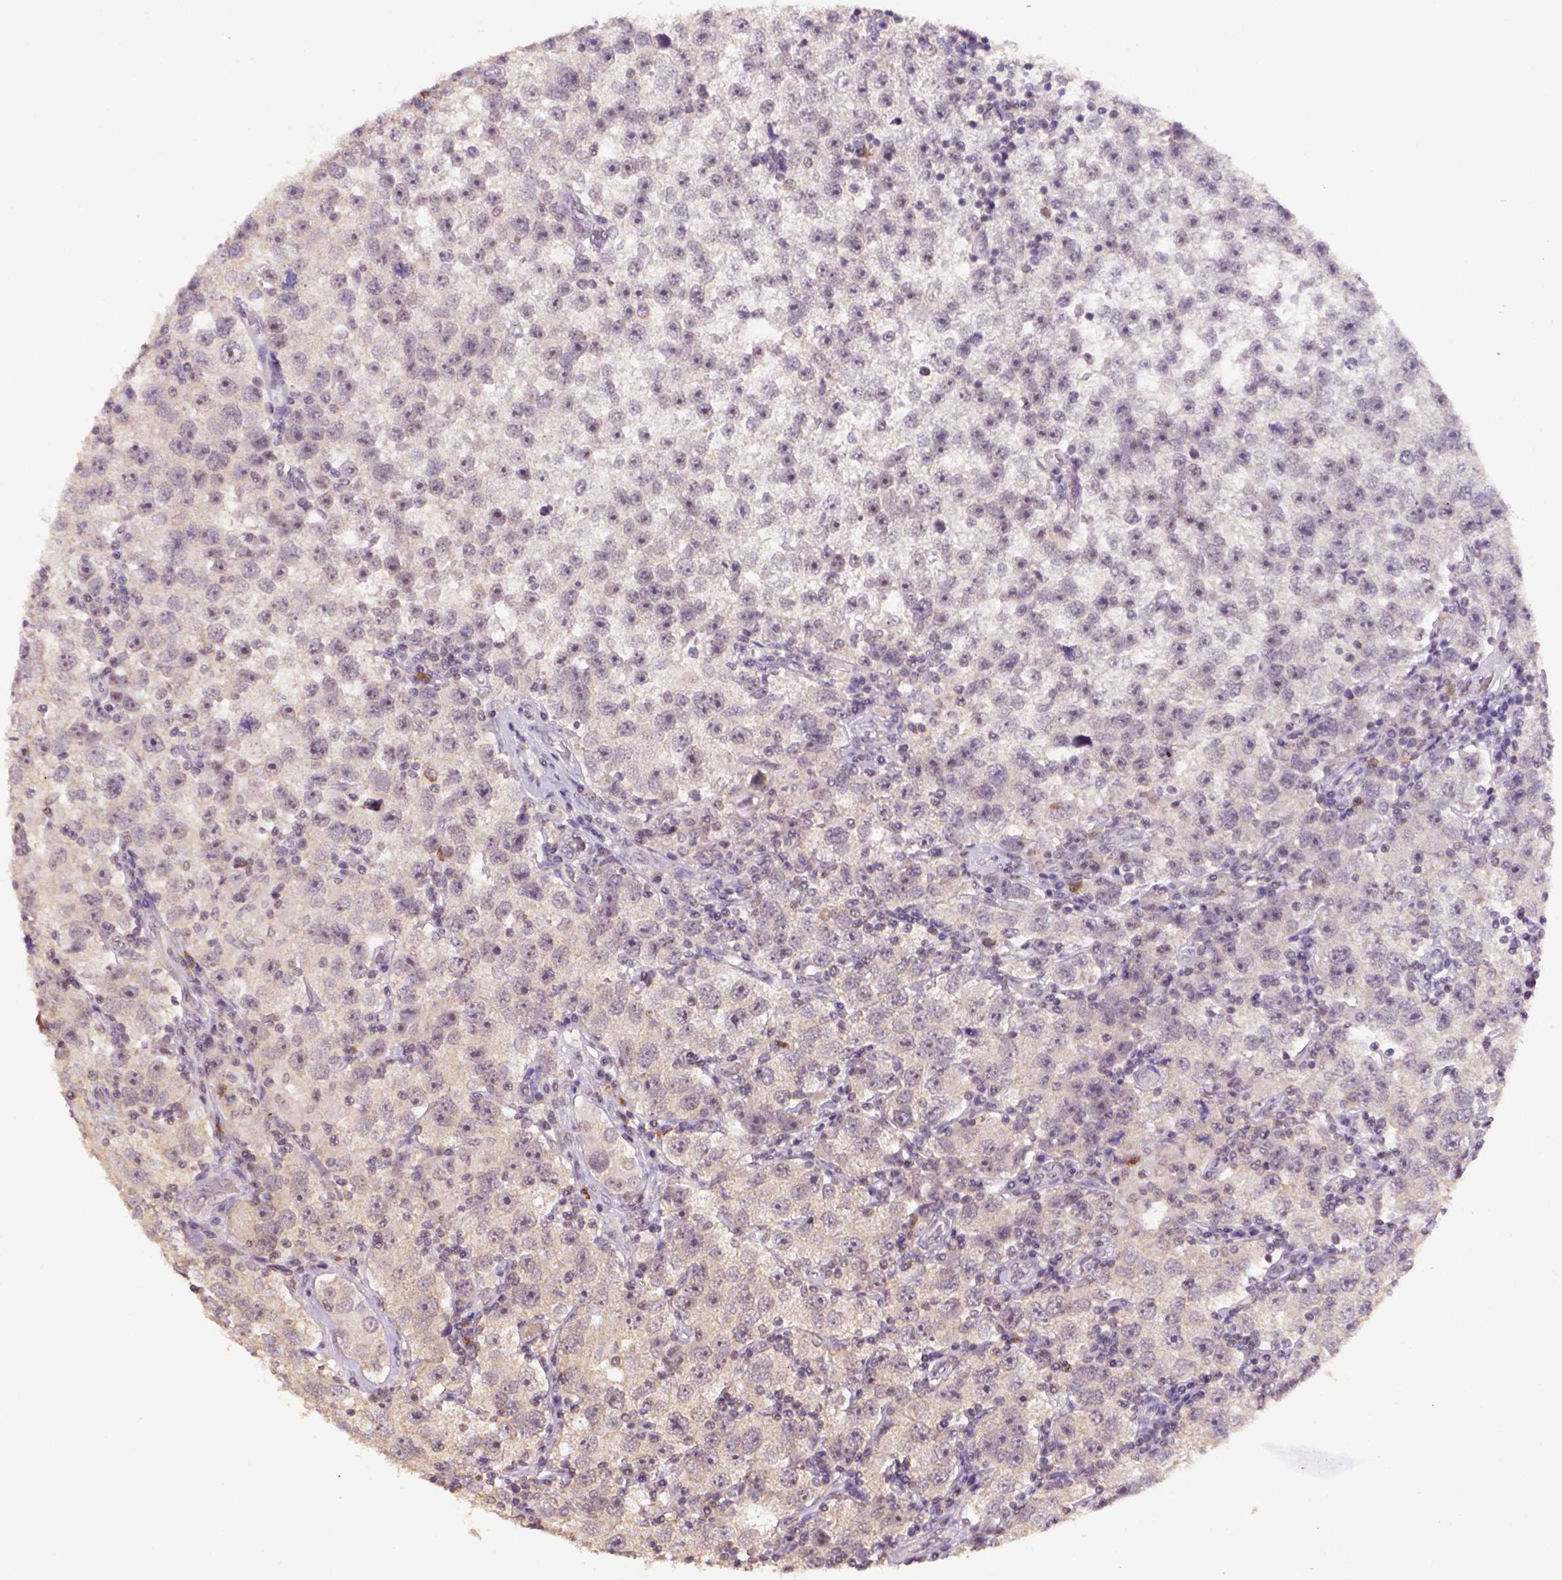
{"staining": {"intensity": "weak", "quantity": "25%-75%", "location": "cytoplasmic/membranous,nuclear"}, "tissue": "testis cancer", "cell_type": "Tumor cells", "image_type": "cancer", "snomed": [{"axis": "morphology", "description": "Seminoma, NOS"}, {"axis": "topography", "description": "Testis"}], "caption": "Weak cytoplasmic/membranous and nuclear protein positivity is seen in approximately 25%-75% of tumor cells in testis cancer (seminoma). (IHC, brightfield microscopy, high magnification).", "gene": "SCML4", "patient": {"sex": "male", "age": 26}}